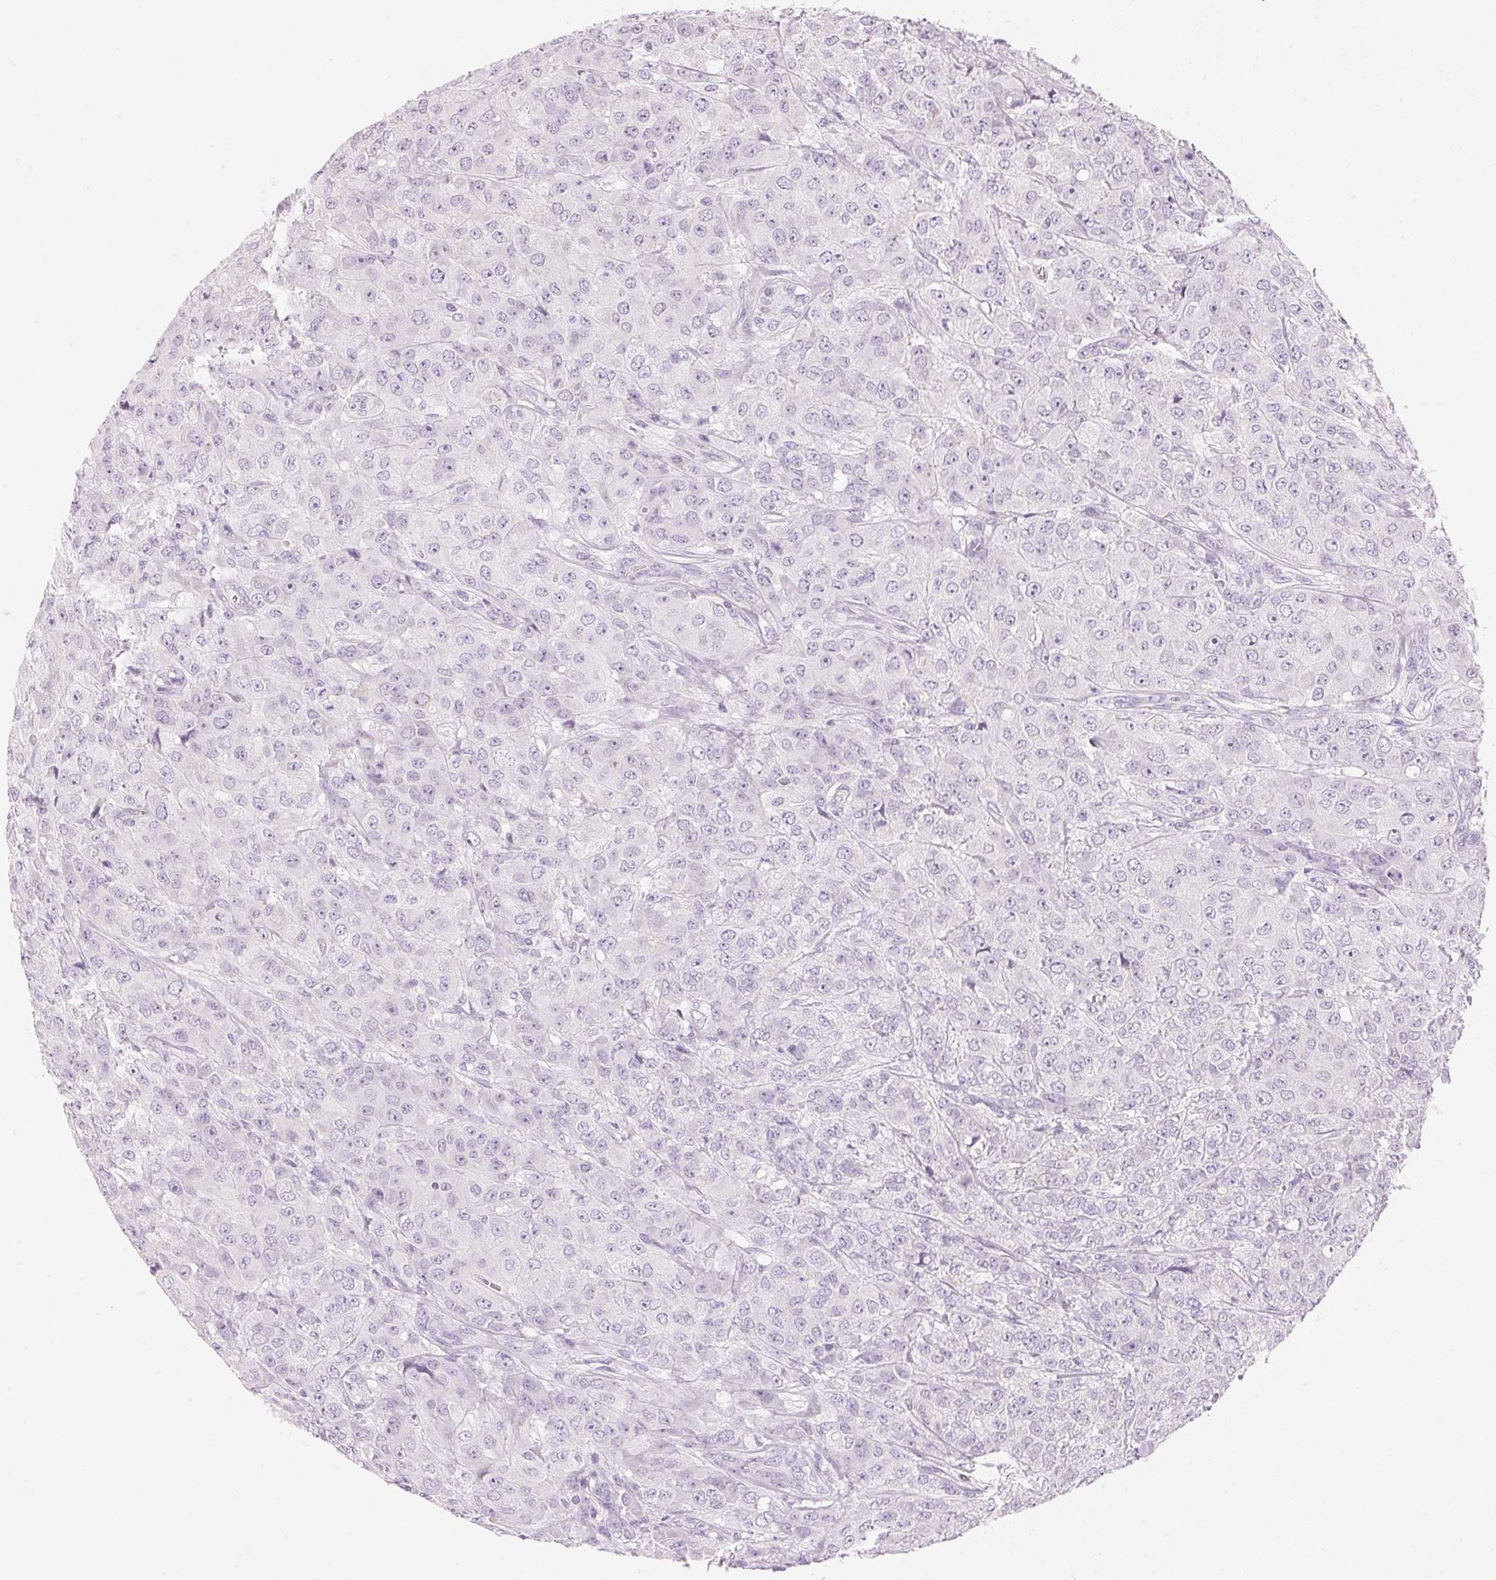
{"staining": {"intensity": "negative", "quantity": "none", "location": "none"}, "tissue": "breast cancer", "cell_type": "Tumor cells", "image_type": "cancer", "snomed": [{"axis": "morphology", "description": "Normal tissue, NOS"}, {"axis": "morphology", "description": "Duct carcinoma"}, {"axis": "topography", "description": "Breast"}], "caption": "A photomicrograph of human breast cancer (infiltrating ductal carcinoma) is negative for staining in tumor cells.", "gene": "HOXB13", "patient": {"sex": "female", "age": 43}}